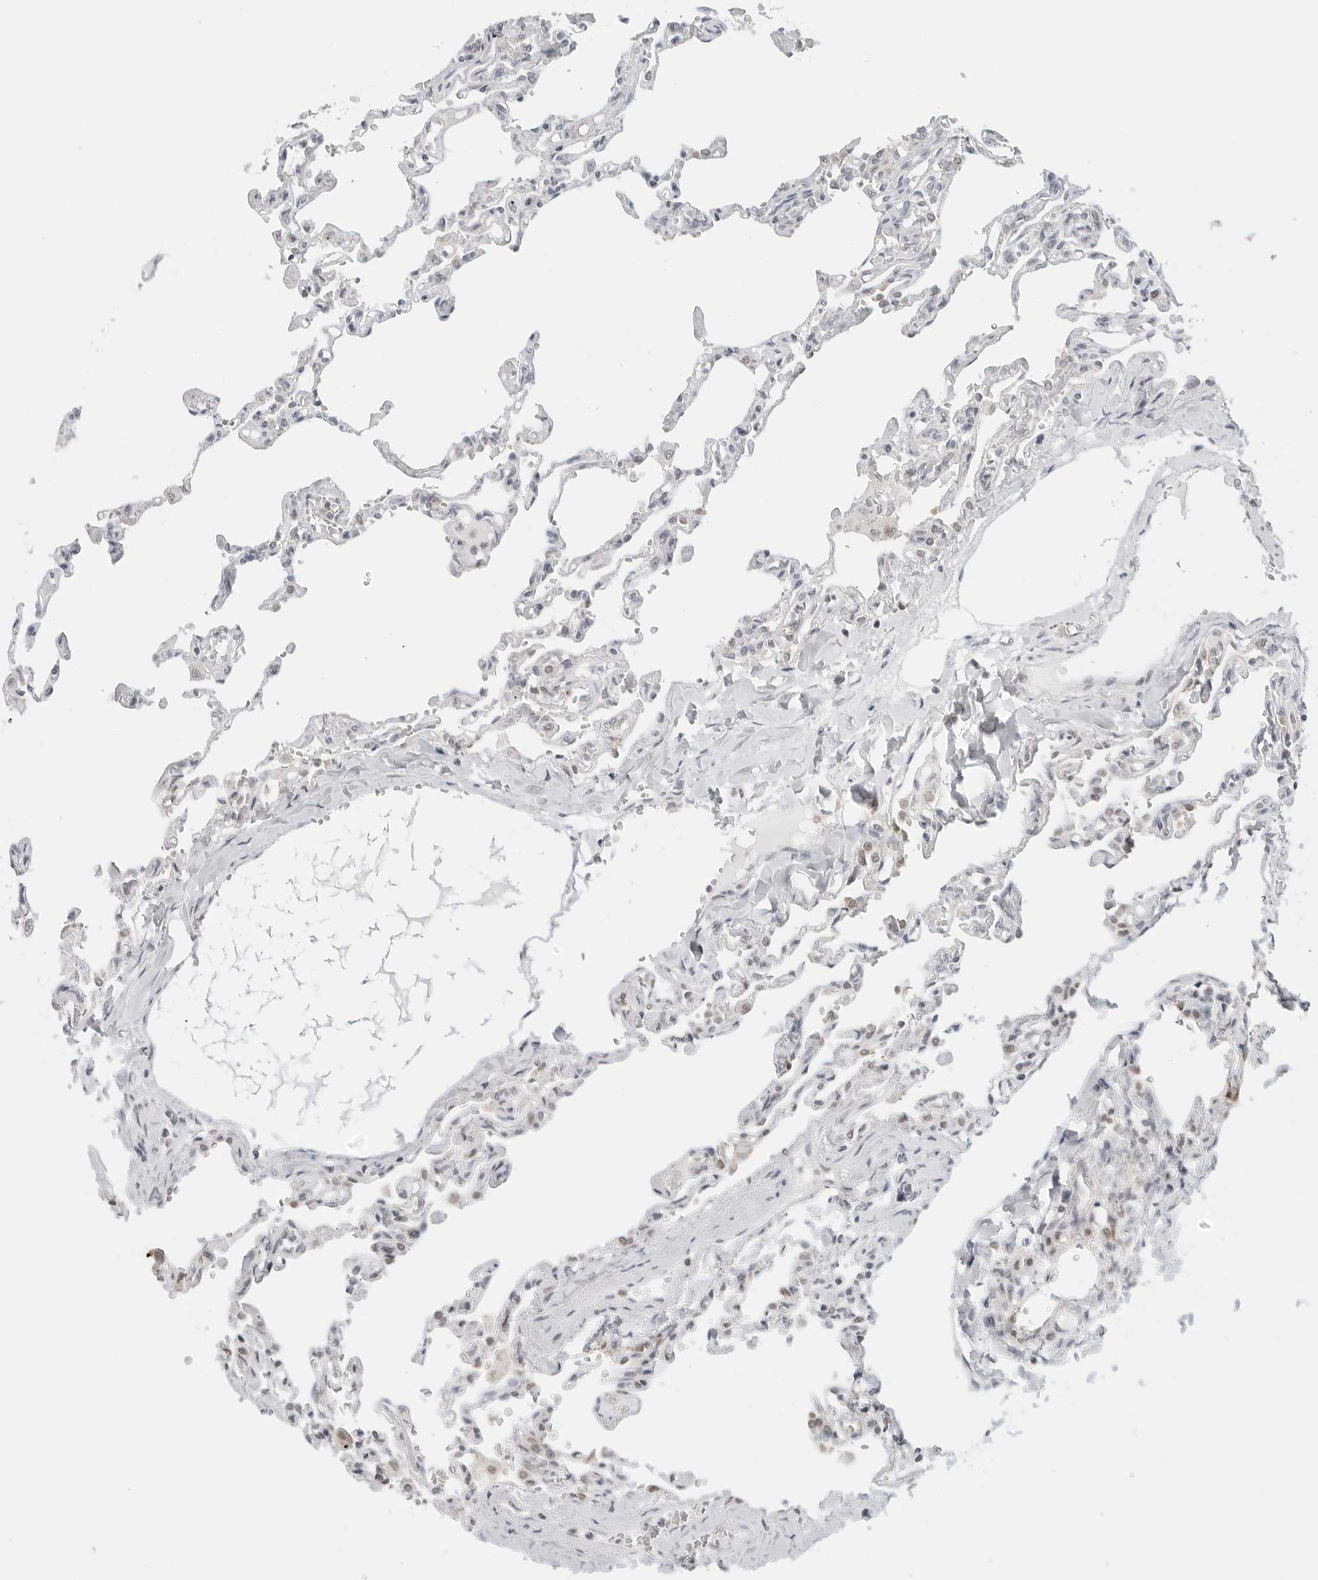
{"staining": {"intensity": "negative", "quantity": "none", "location": "none"}, "tissue": "lung", "cell_type": "Alveolar cells", "image_type": "normal", "snomed": [{"axis": "morphology", "description": "Normal tissue, NOS"}, {"axis": "topography", "description": "Lung"}], "caption": "Immunohistochemistry of normal human lung shows no expression in alveolar cells. (IHC, brightfield microscopy, high magnification).", "gene": "METAP1", "patient": {"sex": "male", "age": 21}}